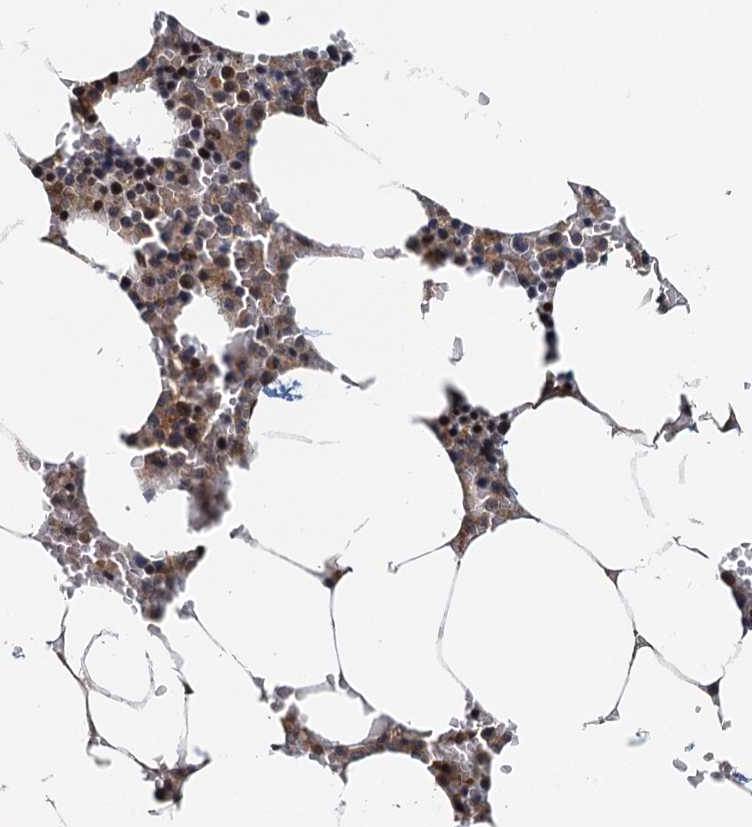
{"staining": {"intensity": "weak", "quantity": ">75%", "location": "cytoplasmic/membranous"}, "tissue": "bone marrow", "cell_type": "Hematopoietic cells", "image_type": "normal", "snomed": [{"axis": "morphology", "description": "Normal tissue, NOS"}, {"axis": "topography", "description": "Bone marrow"}], "caption": "Human bone marrow stained with a brown dye exhibits weak cytoplasmic/membranous positive expression in approximately >75% of hematopoietic cells.", "gene": "TOLLIP", "patient": {"sex": "male", "age": 70}}